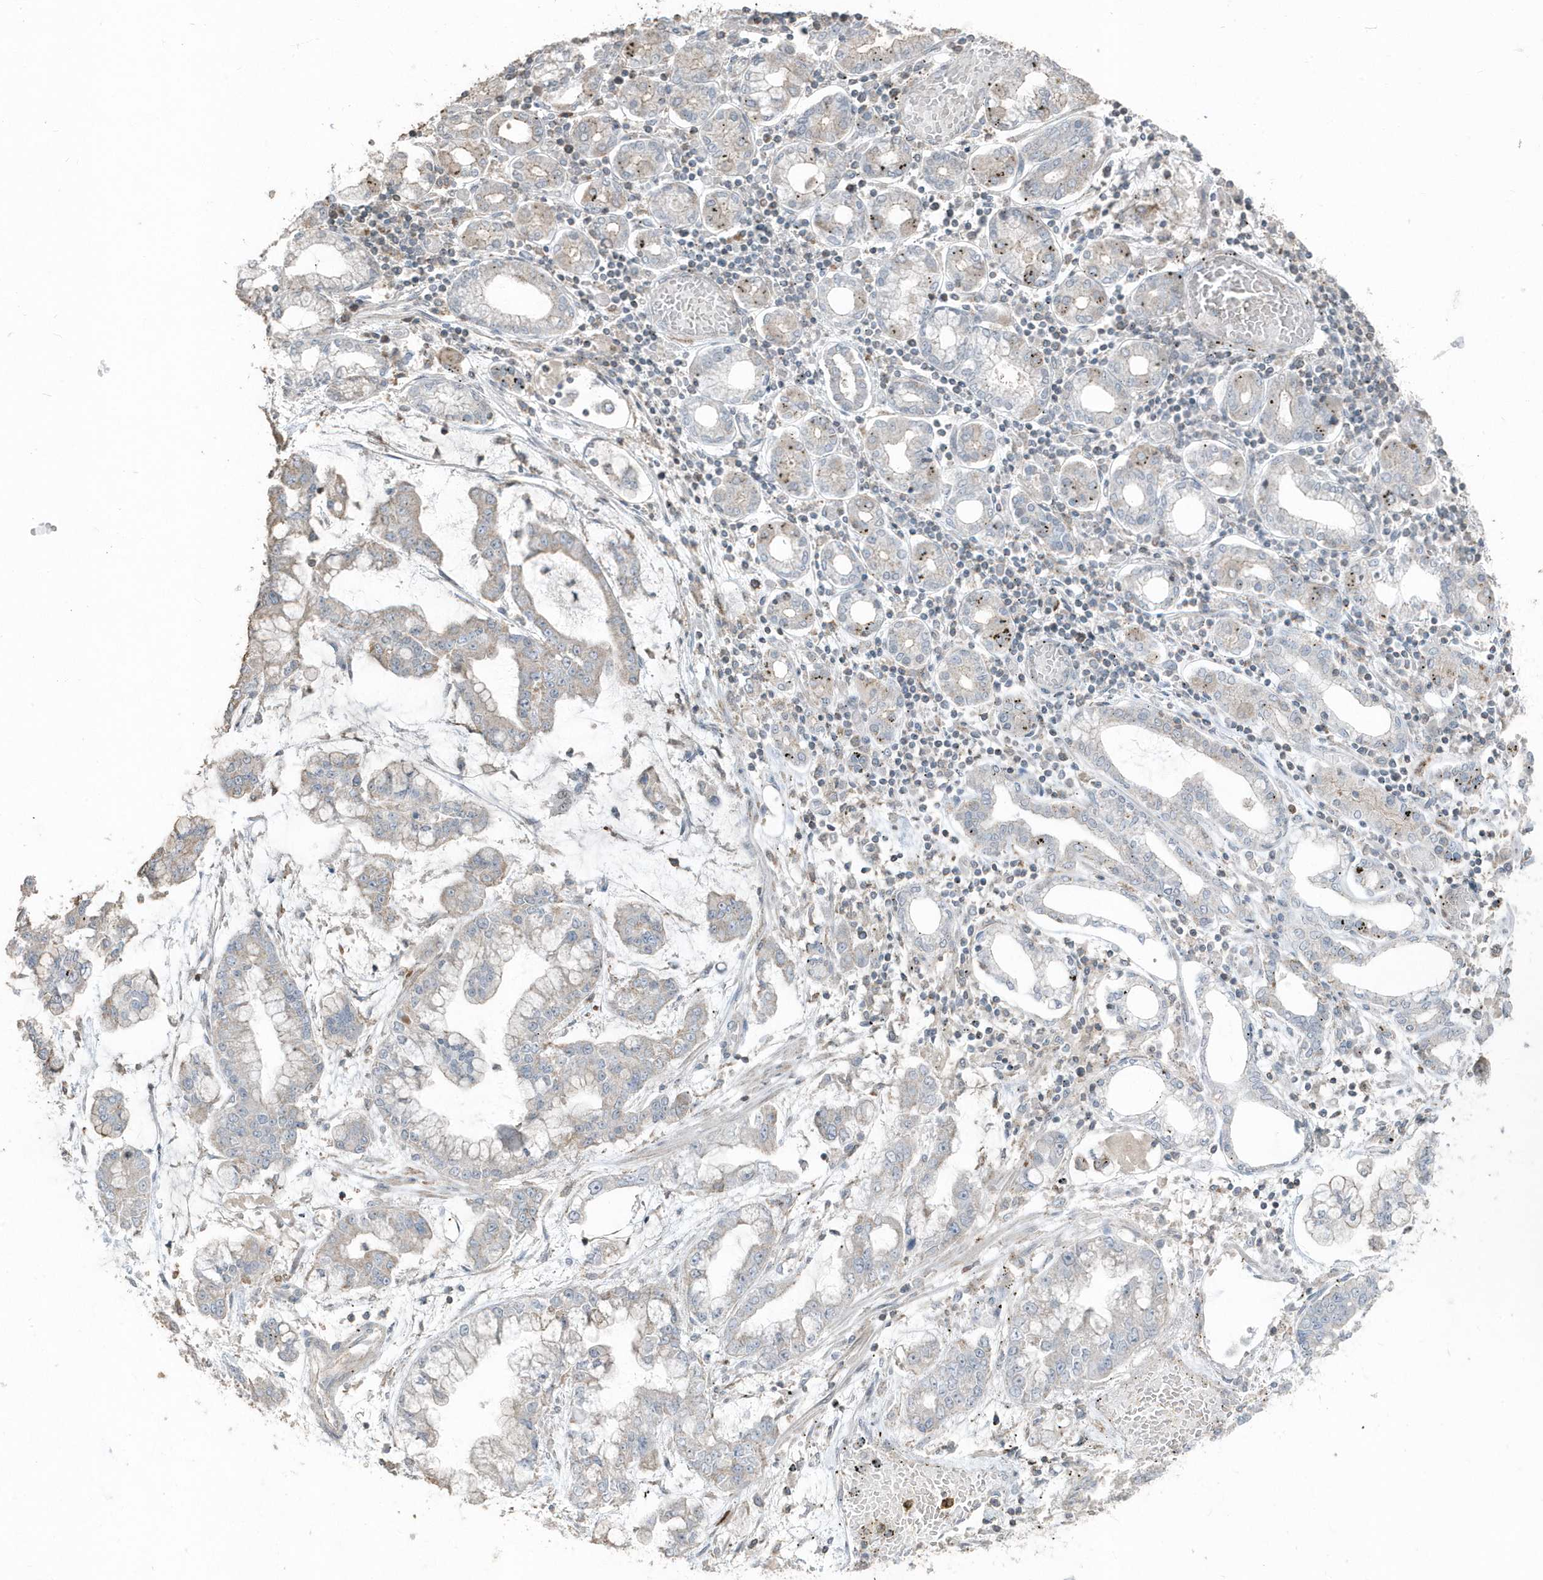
{"staining": {"intensity": "negative", "quantity": "none", "location": "none"}, "tissue": "stomach cancer", "cell_type": "Tumor cells", "image_type": "cancer", "snomed": [{"axis": "morphology", "description": "Normal tissue, NOS"}, {"axis": "morphology", "description": "Adenocarcinoma, NOS"}, {"axis": "topography", "description": "Stomach, upper"}, {"axis": "topography", "description": "Stomach"}], "caption": "Tumor cells are negative for brown protein staining in adenocarcinoma (stomach).", "gene": "ACTC1", "patient": {"sex": "male", "age": 76}}